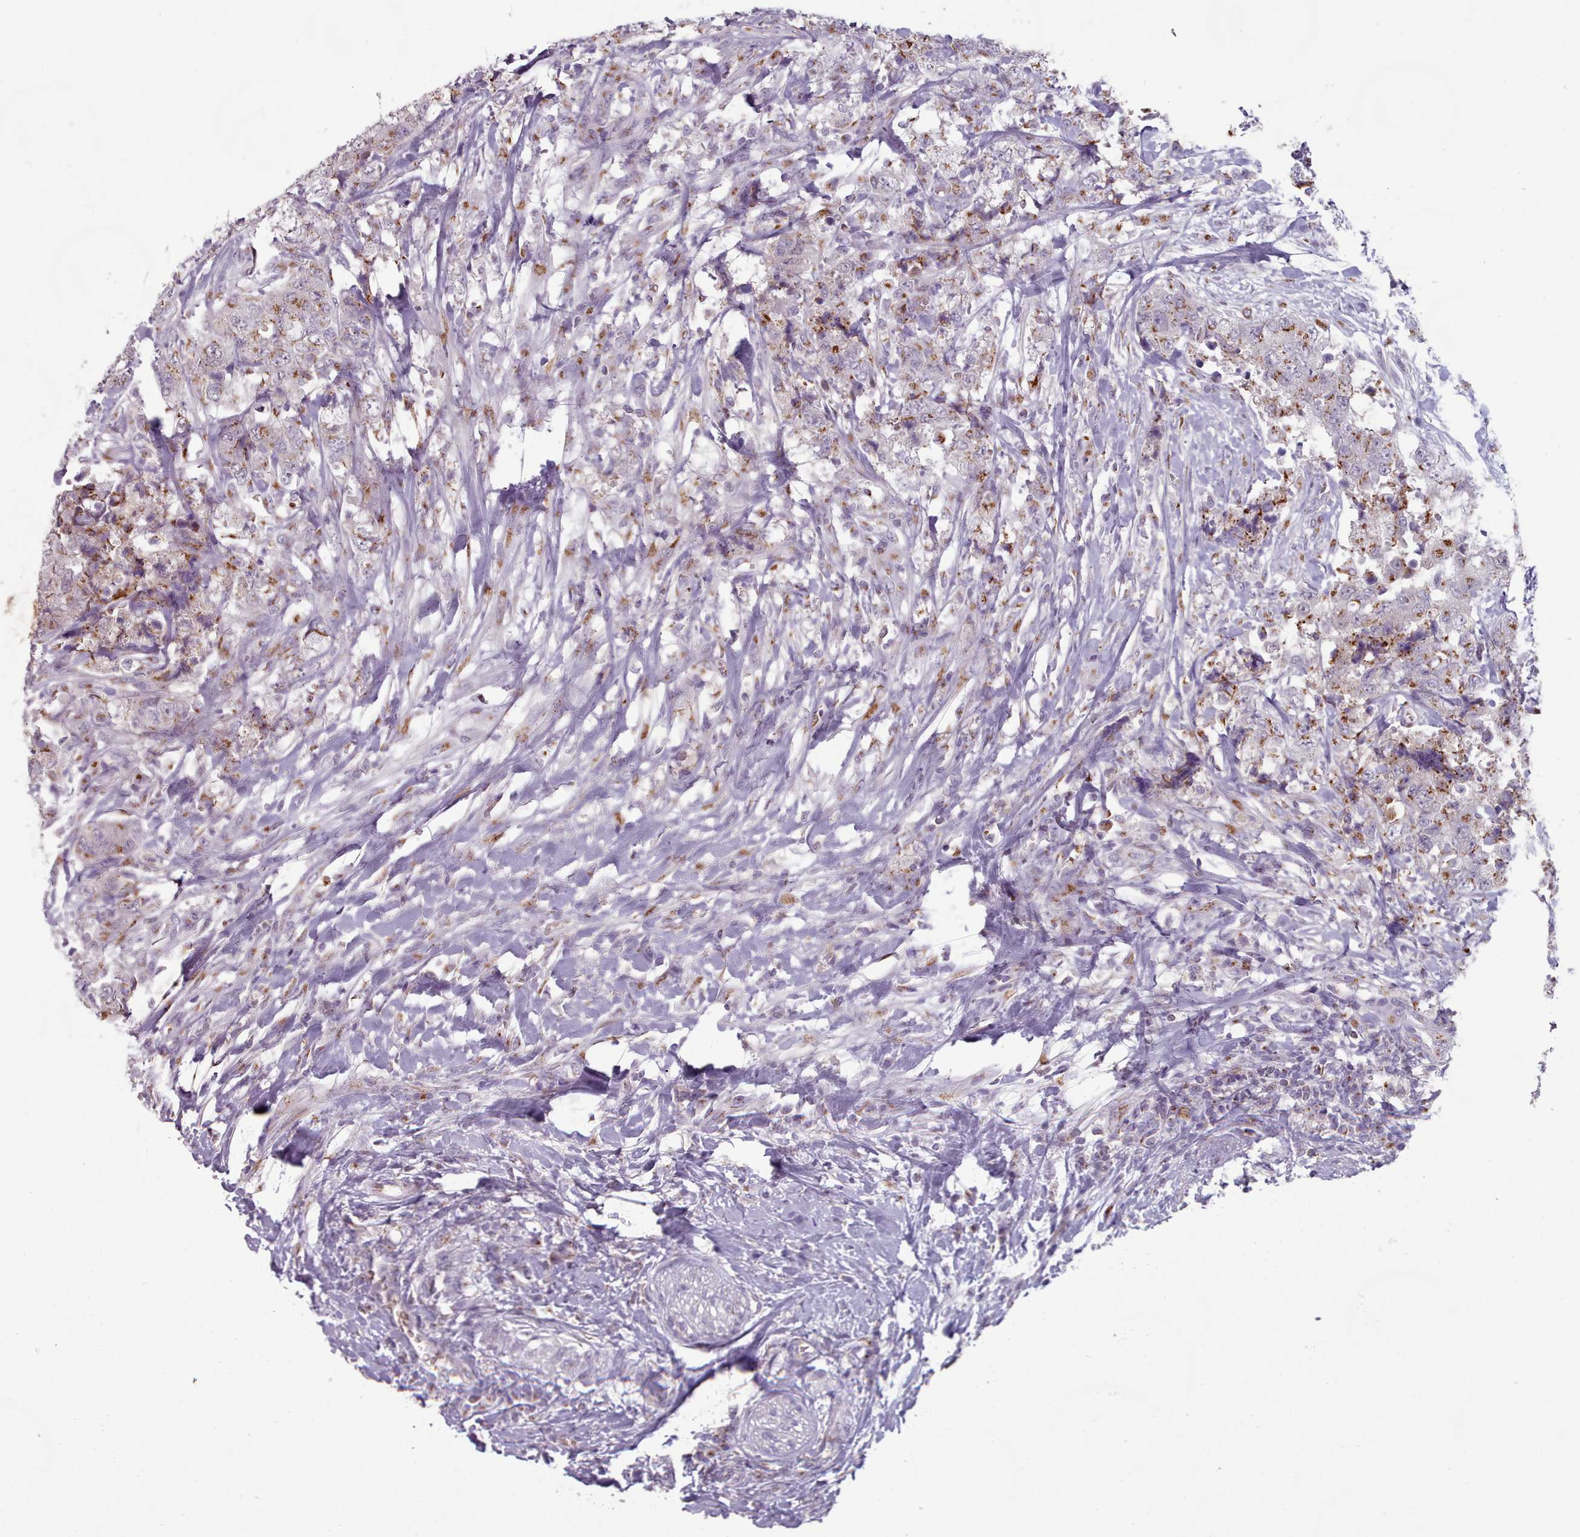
{"staining": {"intensity": "moderate", "quantity": ">75%", "location": "cytoplasmic/membranous"}, "tissue": "urothelial cancer", "cell_type": "Tumor cells", "image_type": "cancer", "snomed": [{"axis": "morphology", "description": "Urothelial carcinoma, High grade"}, {"axis": "topography", "description": "Urinary bladder"}], "caption": "A medium amount of moderate cytoplasmic/membranous staining is seen in approximately >75% of tumor cells in urothelial cancer tissue.", "gene": "MAN1B1", "patient": {"sex": "female", "age": 78}}